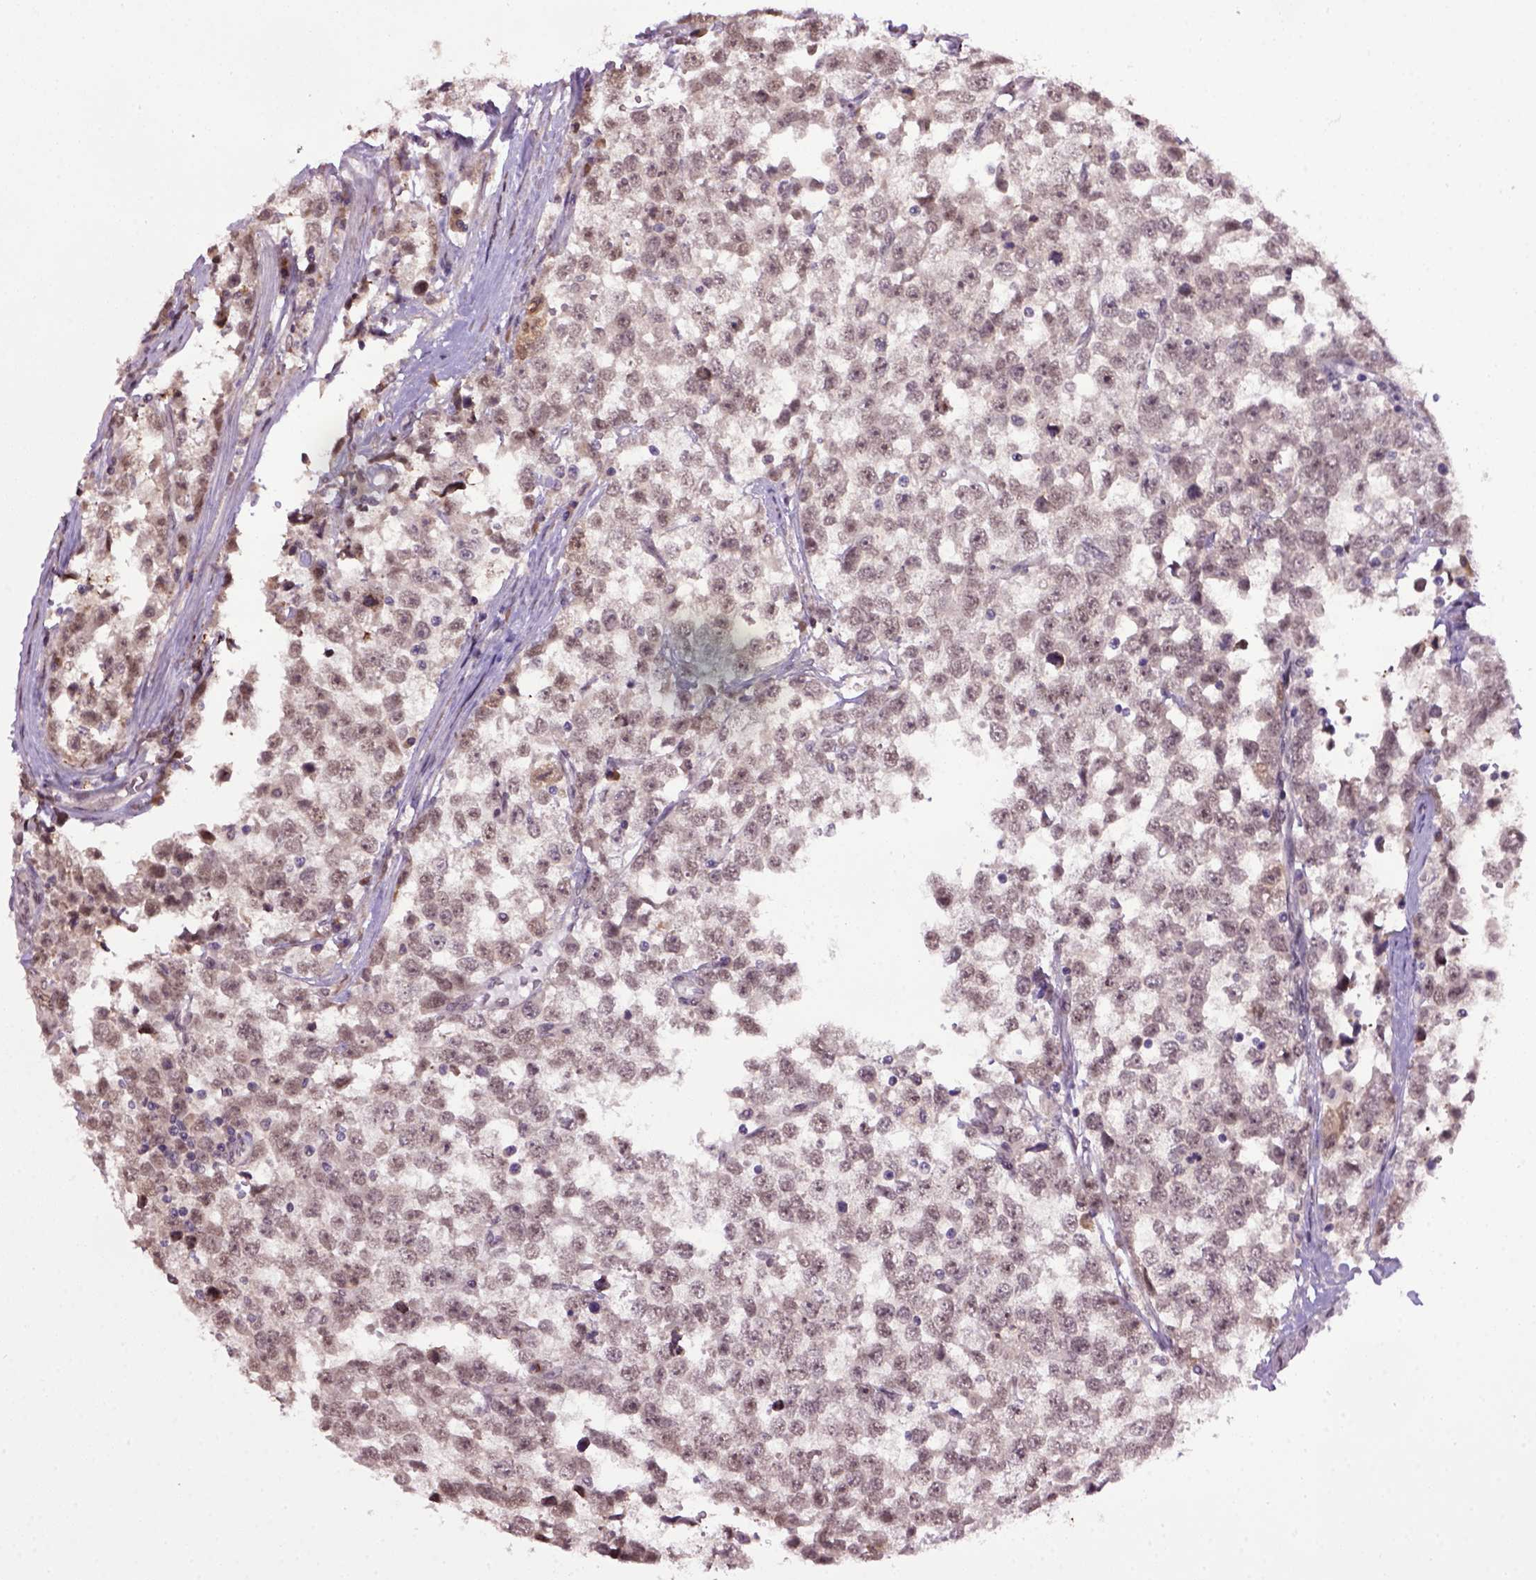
{"staining": {"intensity": "weak", "quantity": "25%-75%", "location": "nuclear"}, "tissue": "testis cancer", "cell_type": "Tumor cells", "image_type": "cancer", "snomed": [{"axis": "morphology", "description": "Seminoma, NOS"}, {"axis": "topography", "description": "Testis"}], "caption": "IHC of human testis seminoma exhibits low levels of weak nuclear staining in about 25%-75% of tumor cells.", "gene": "RAB43", "patient": {"sex": "male", "age": 34}}